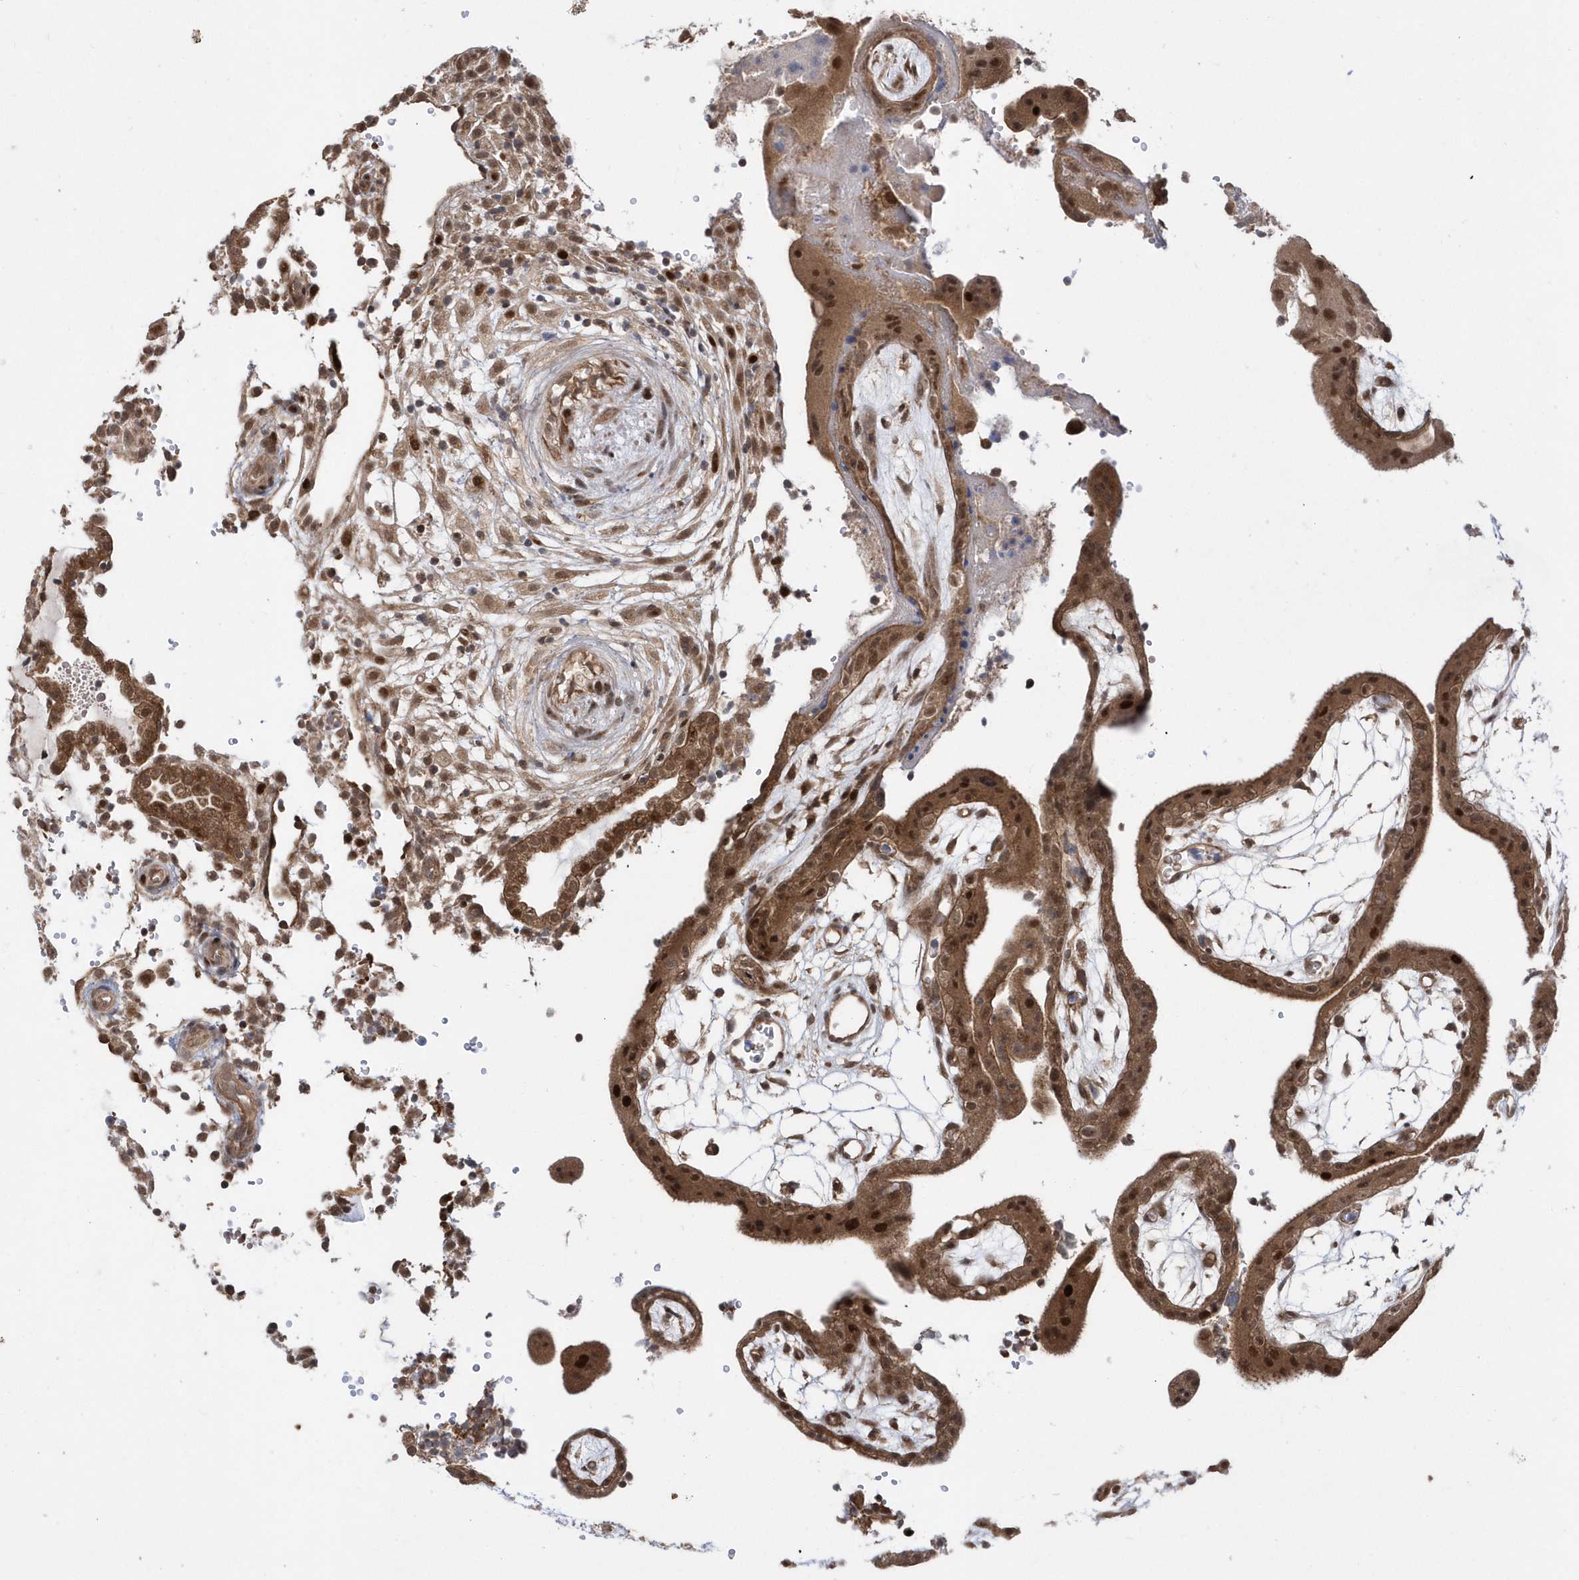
{"staining": {"intensity": "strong", "quantity": ">75%", "location": "cytoplasmic/membranous,nuclear"}, "tissue": "placenta", "cell_type": "Trophoblastic cells", "image_type": "normal", "snomed": [{"axis": "morphology", "description": "Normal tissue, NOS"}, {"axis": "topography", "description": "Placenta"}], "caption": "Strong cytoplasmic/membranous,nuclear expression for a protein is identified in about >75% of trophoblastic cells of benign placenta using IHC.", "gene": "DALRD3", "patient": {"sex": "female", "age": 18}}